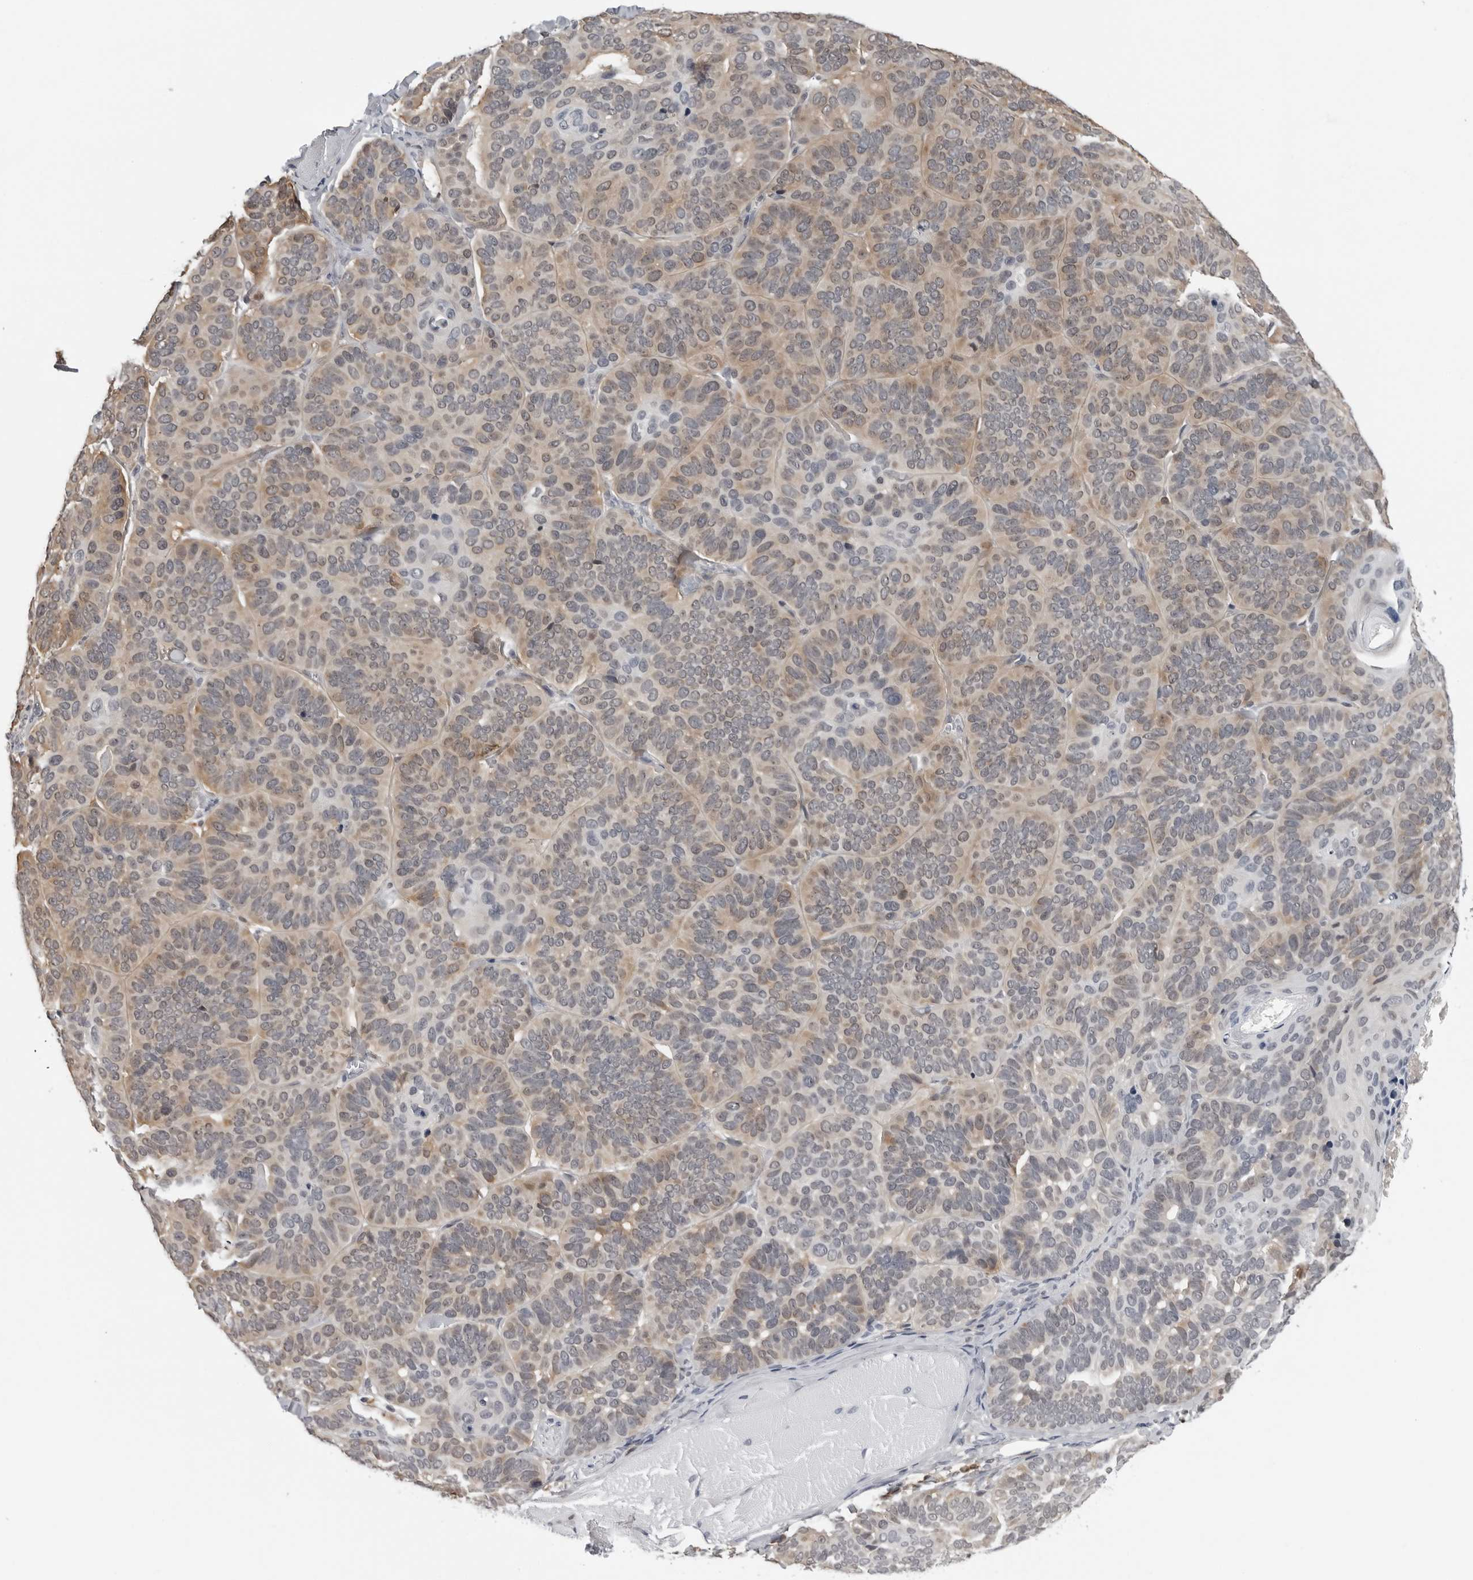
{"staining": {"intensity": "weak", "quantity": ">75%", "location": "cytoplasmic/membranous"}, "tissue": "skin cancer", "cell_type": "Tumor cells", "image_type": "cancer", "snomed": [{"axis": "morphology", "description": "Basal cell carcinoma"}, {"axis": "topography", "description": "Skin"}], "caption": "Basal cell carcinoma (skin) stained with a brown dye demonstrates weak cytoplasmic/membranous positive expression in approximately >75% of tumor cells.", "gene": "HSPH1", "patient": {"sex": "male", "age": 62}}